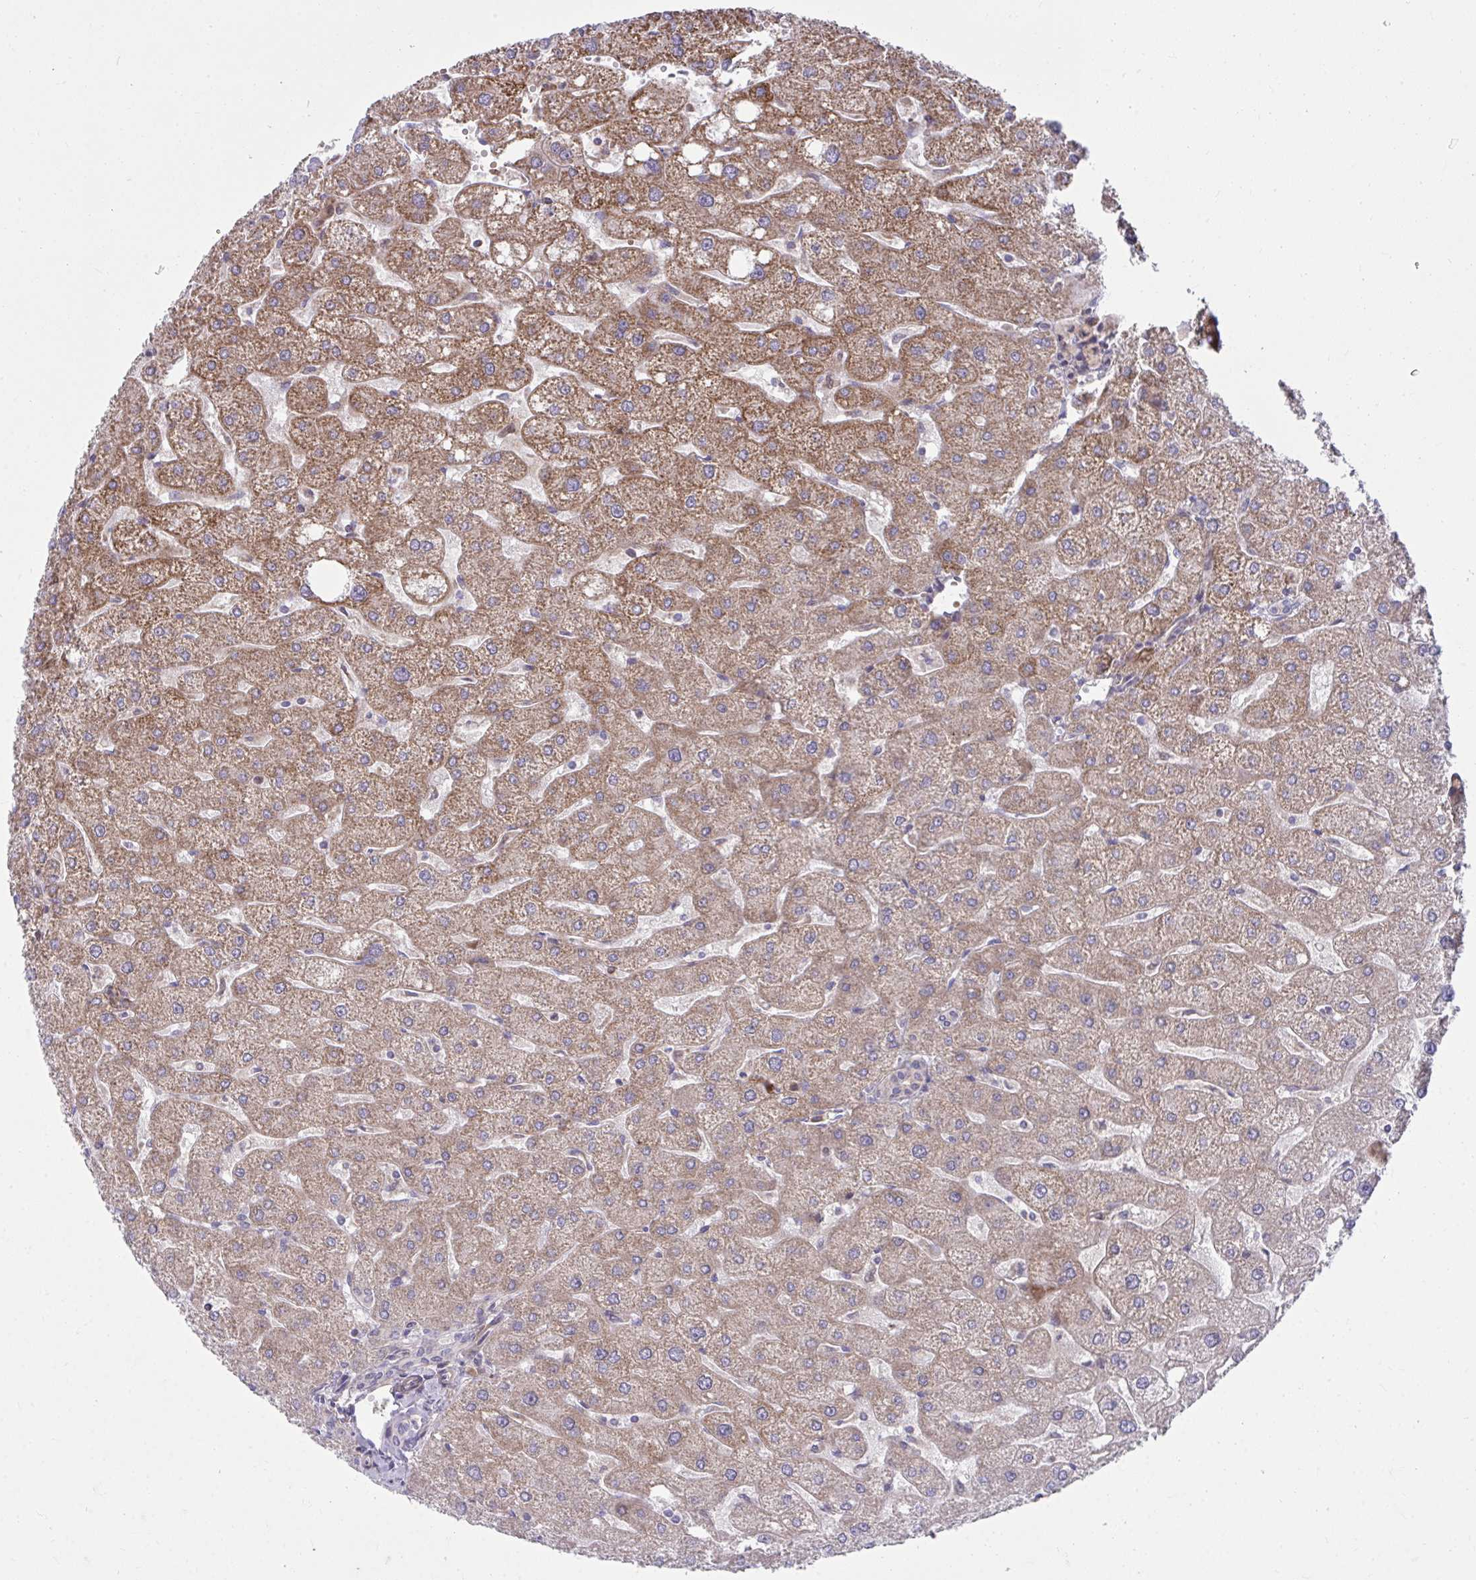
{"staining": {"intensity": "negative", "quantity": "none", "location": "none"}, "tissue": "liver", "cell_type": "Cholangiocytes", "image_type": "normal", "snomed": [{"axis": "morphology", "description": "Normal tissue, NOS"}, {"axis": "topography", "description": "Liver"}], "caption": "An IHC photomicrograph of normal liver is shown. There is no staining in cholangiocytes of liver.", "gene": "C16orf54", "patient": {"sex": "male", "age": 67}}